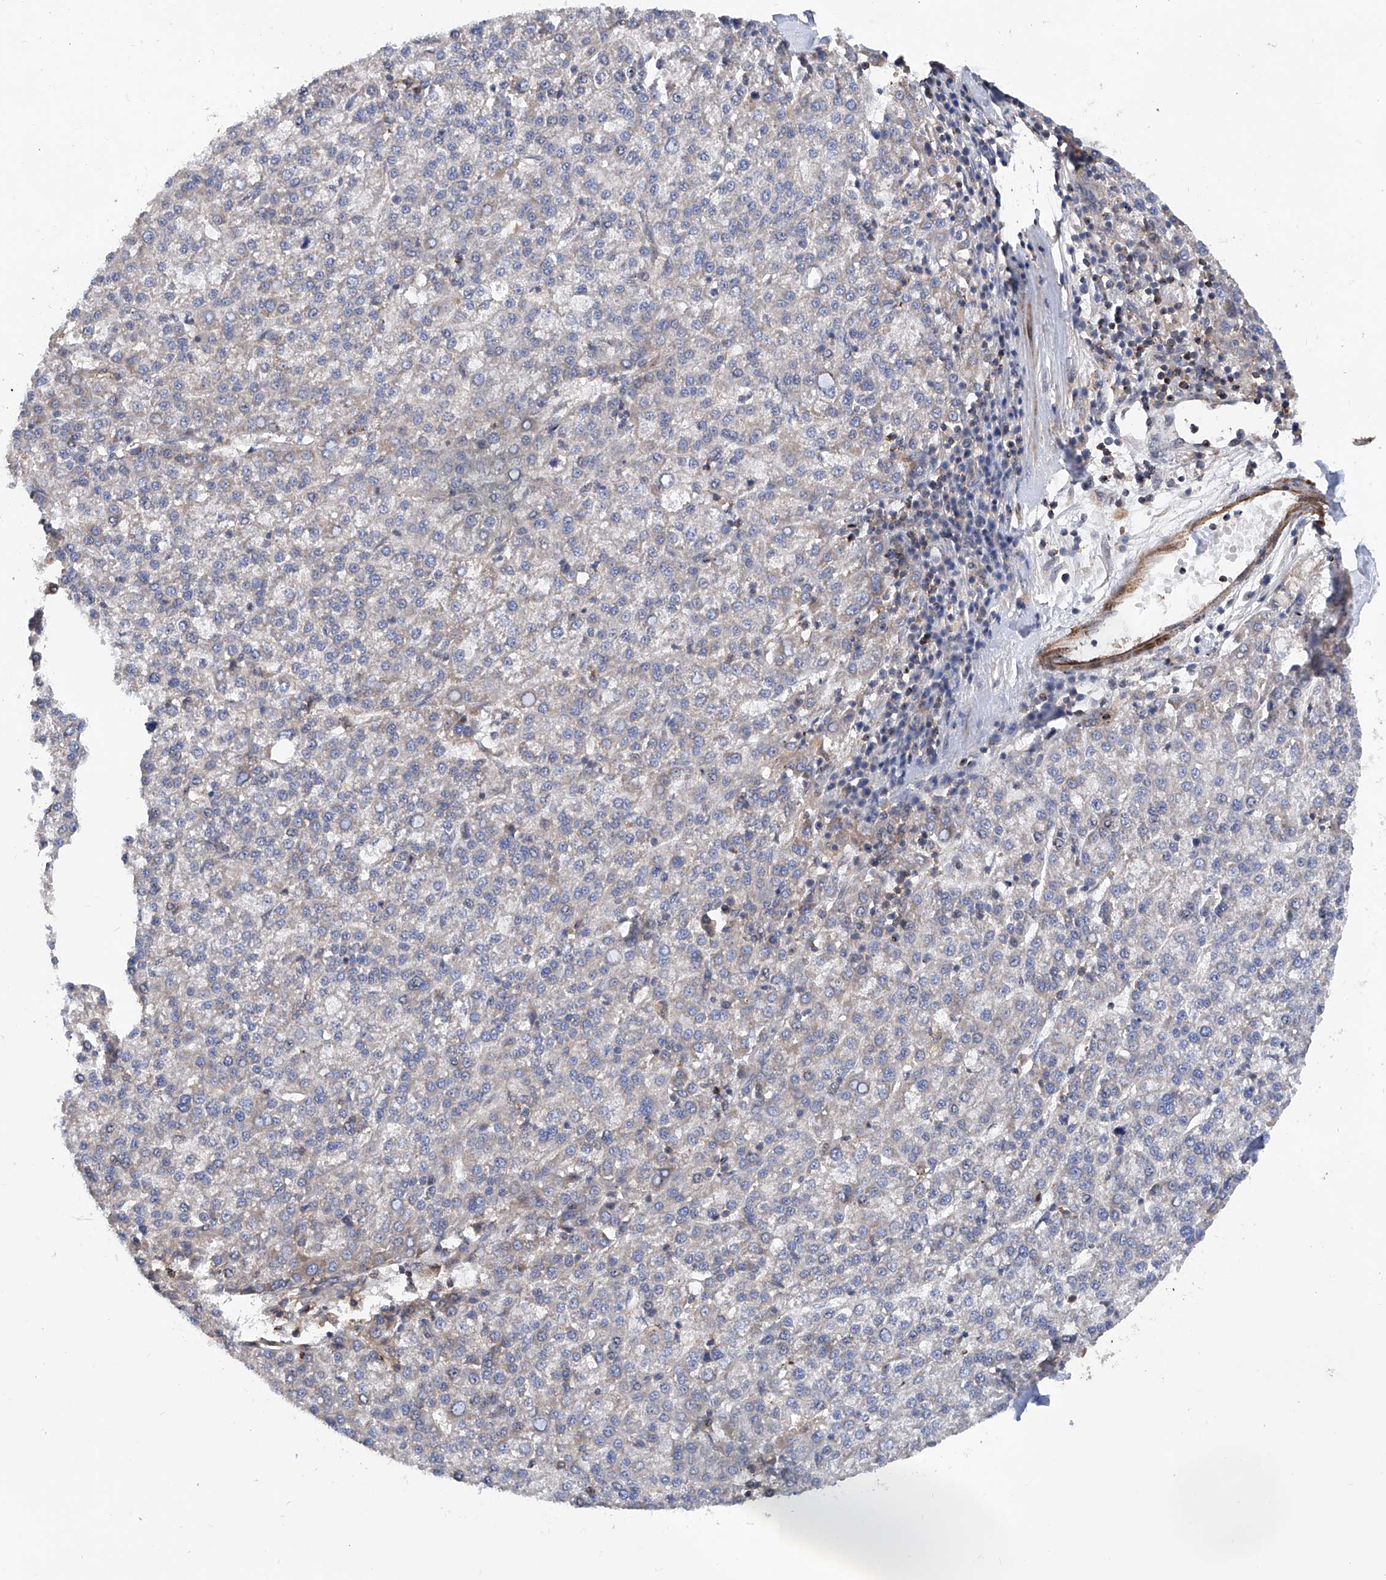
{"staining": {"intensity": "negative", "quantity": "none", "location": "none"}, "tissue": "liver cancer", "cell_type": "Tumor cells", "image_type": "cancer", "snomed": [{"axis": "morphology", "description": "Carcinoma, Hepatocellular, NOS"}, {"axis": "topography", "description": "Liver"}], "caption": "DAB (3,3'-diaminobenzidine) immunohistochemical staining of human liver cancer demonstrates no significant staining in tumor cells.", "gene": "NT5C3A", "patient": {"sex": "female", "age": 58}}